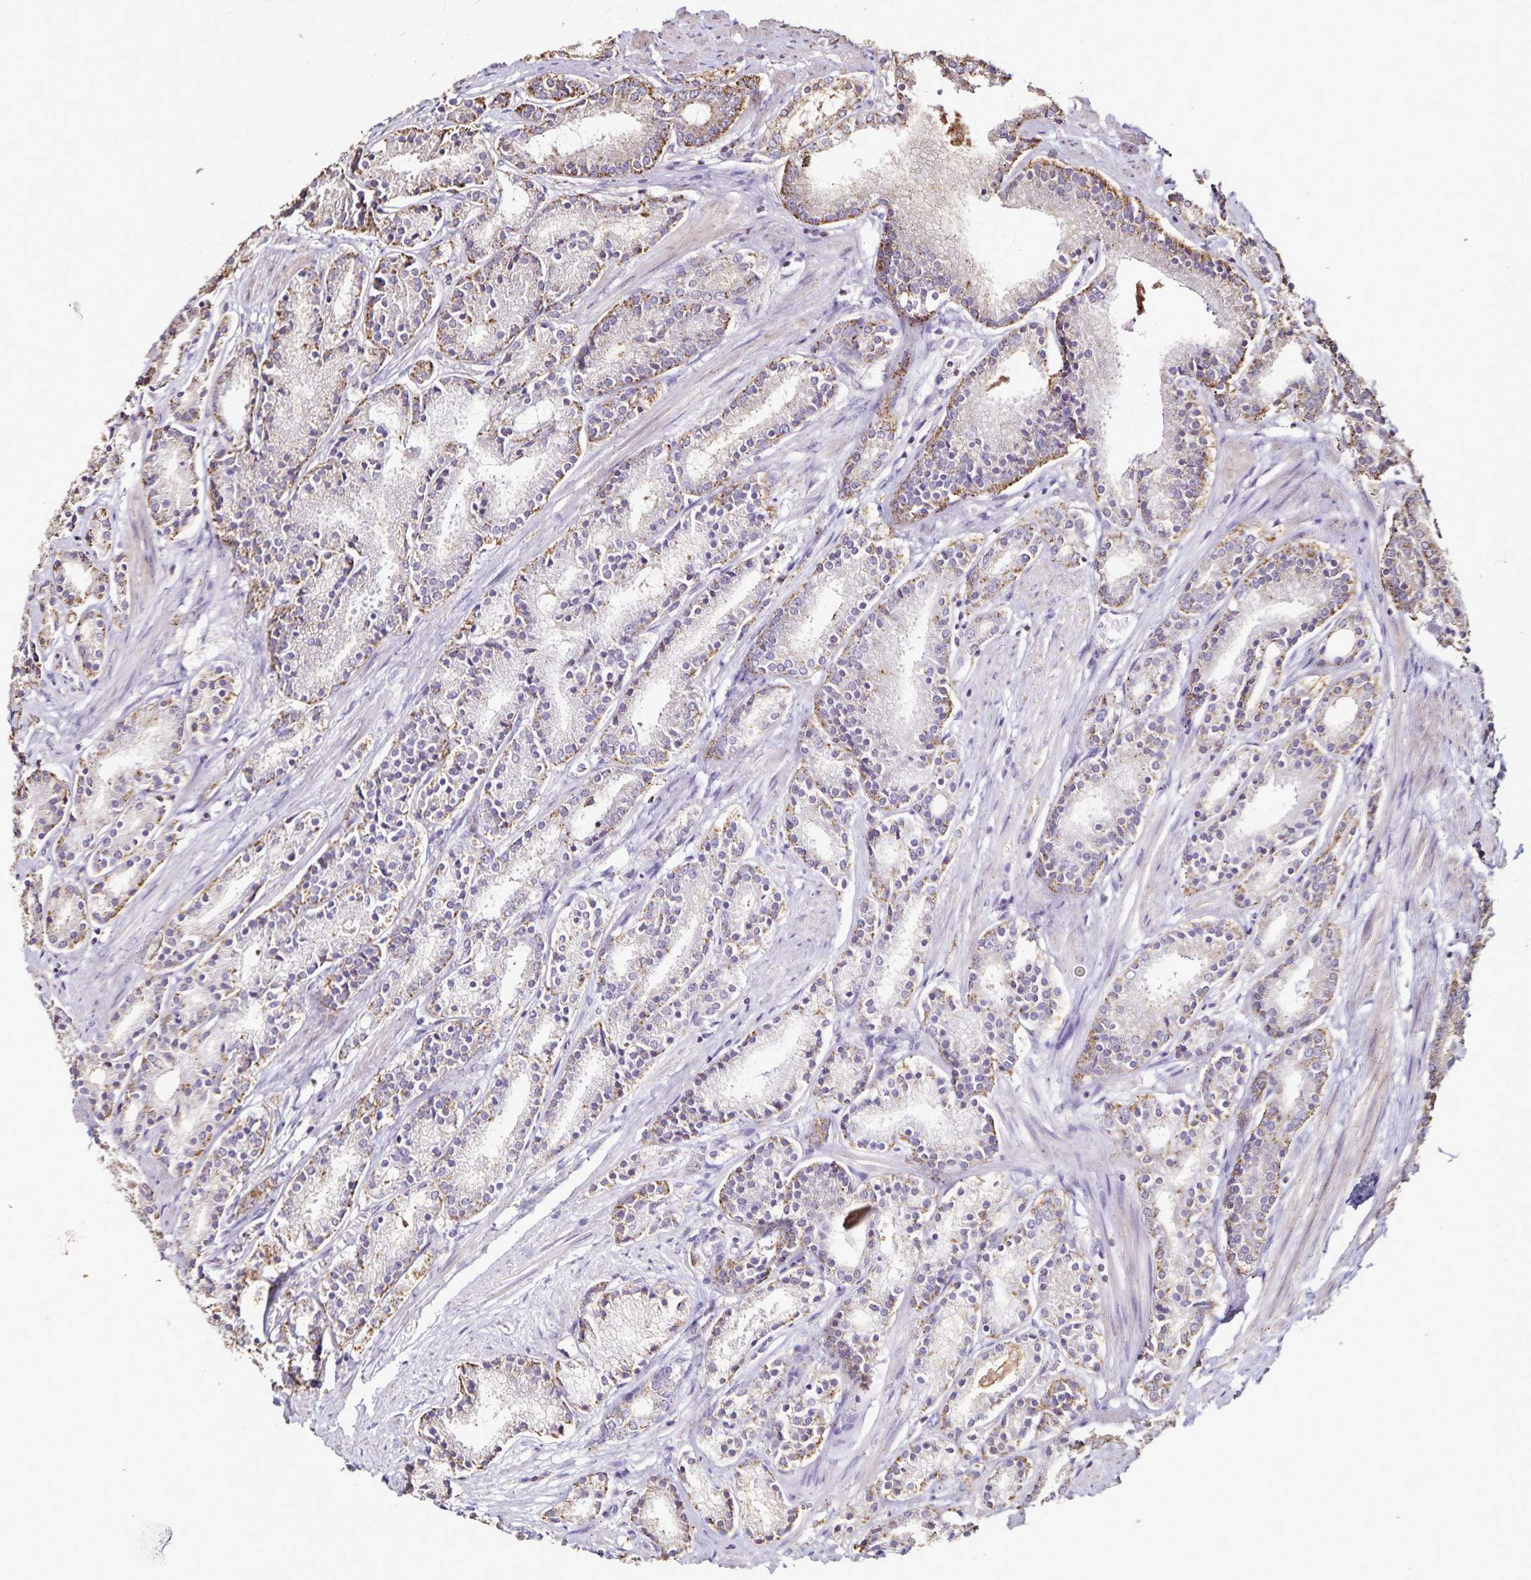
{"staining": {"intensity": "moderate", "quantity": "<25%", "location": "cytoplasmic/membranous"}, "tissue": "prostate cancer", "cell_type": "Tumor cells", "image_type": "cancer", "snomed": [{"axis": "morphology", "description": "Adenocarcinoma, High grade"}, {"axis": "topography", "description": "Prostate"}], "caption": "Immunohistochemical staining of prostate cancer exhibits low levels of moderate cytoplasmic/membranous protein positivity in approximately <25% of tumor cells.", "gene": "CHMP1B", "patient": {"sex": "male", "age": 63}}